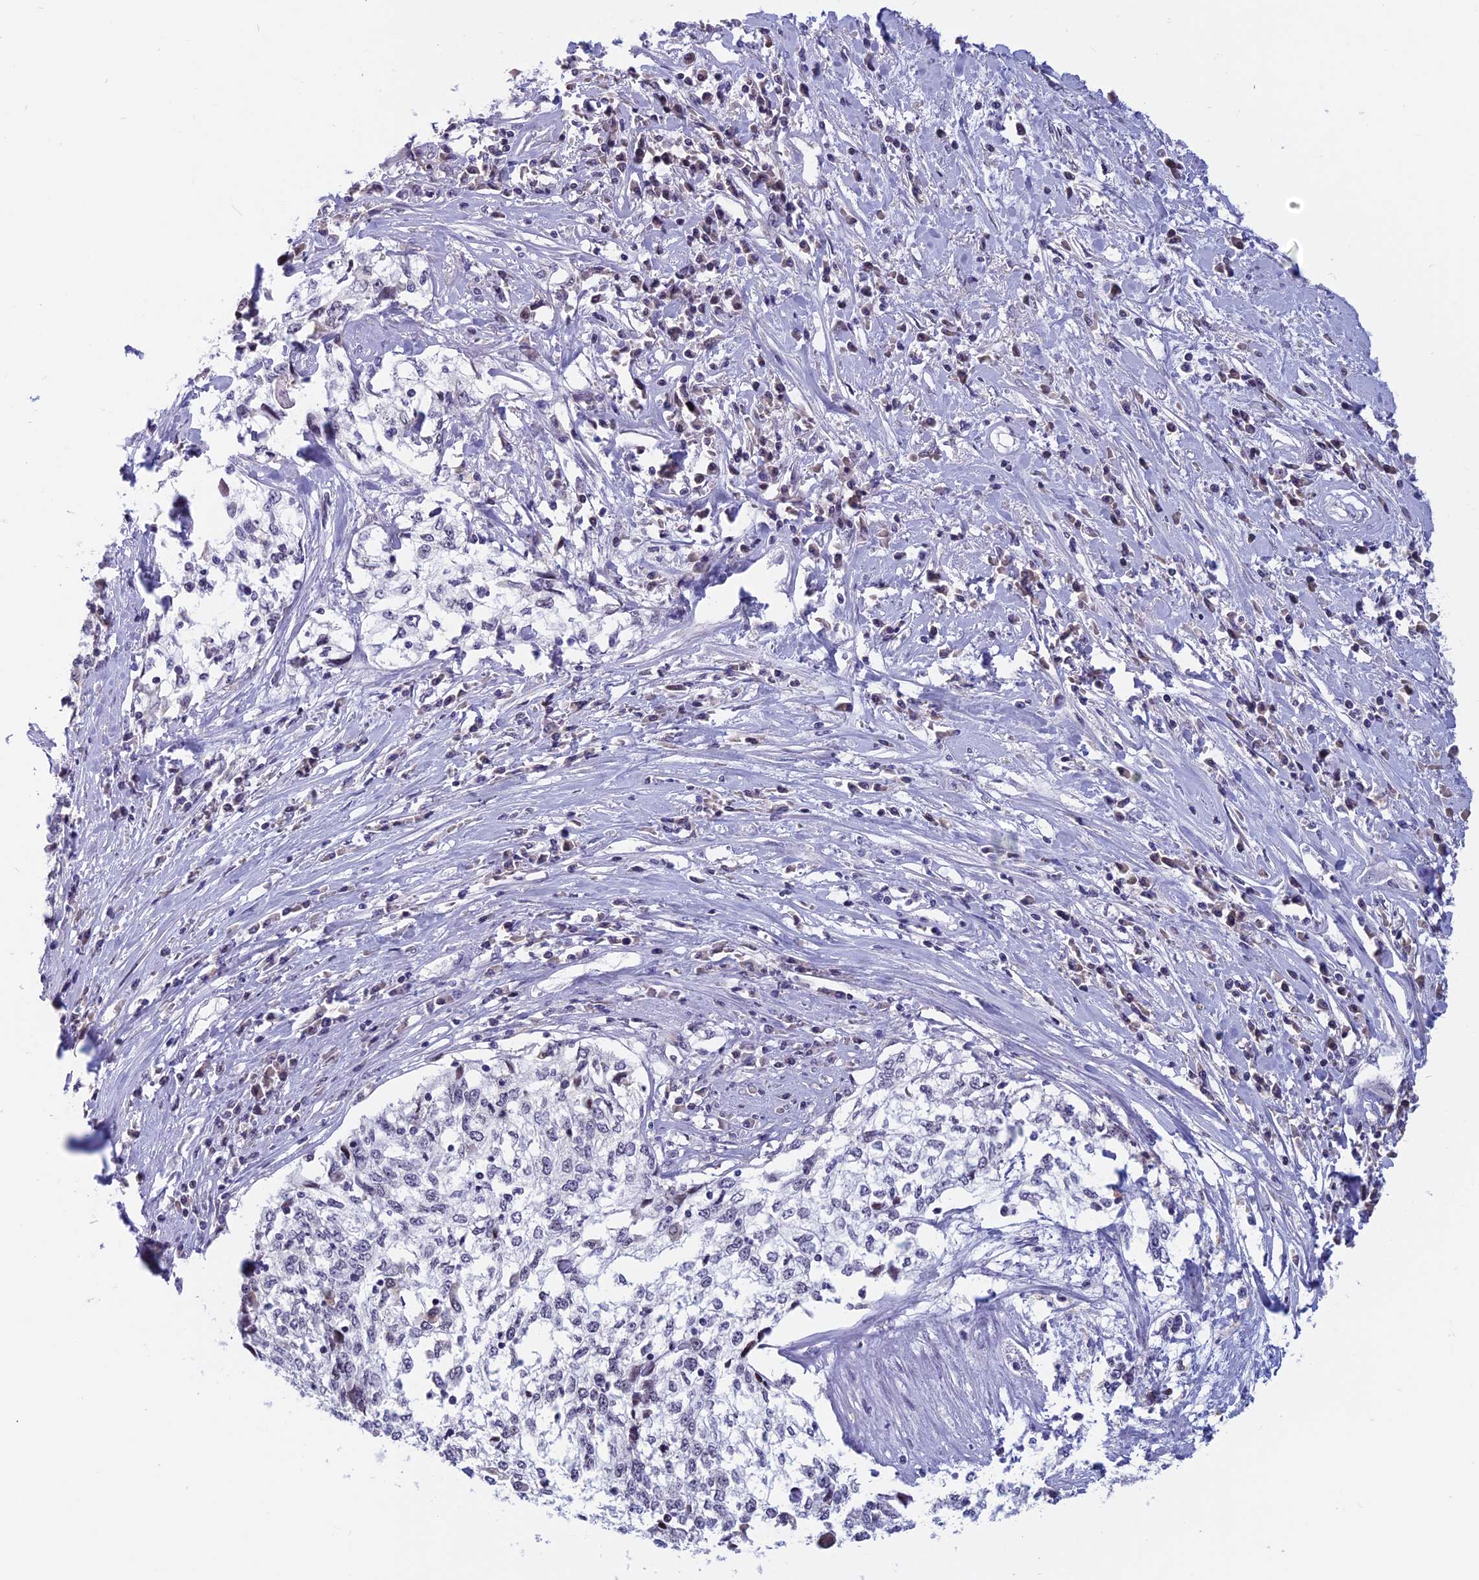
{"staining": {"intensity": "negative", "quantity": "none", "location": "none"}, "tissue": "cervical cancer", "cell_type": "Tumor cells", "image_type": "cancer", "snomed": [{"axis": "morphology", "description": "Squamous cell carcinoma, NOS"}, {"axis": "topography", "description": "Cervix"}], "caption": "Tumor cells show no significant positivity in cervical squamous cell carcinoma. Brightfield microscopy of IHC stained with DAB (brown) and hematoxylin (blue), captured at high magnification.", "gene": "CDC7", "patient": {"sex": "female", "age": 57}}